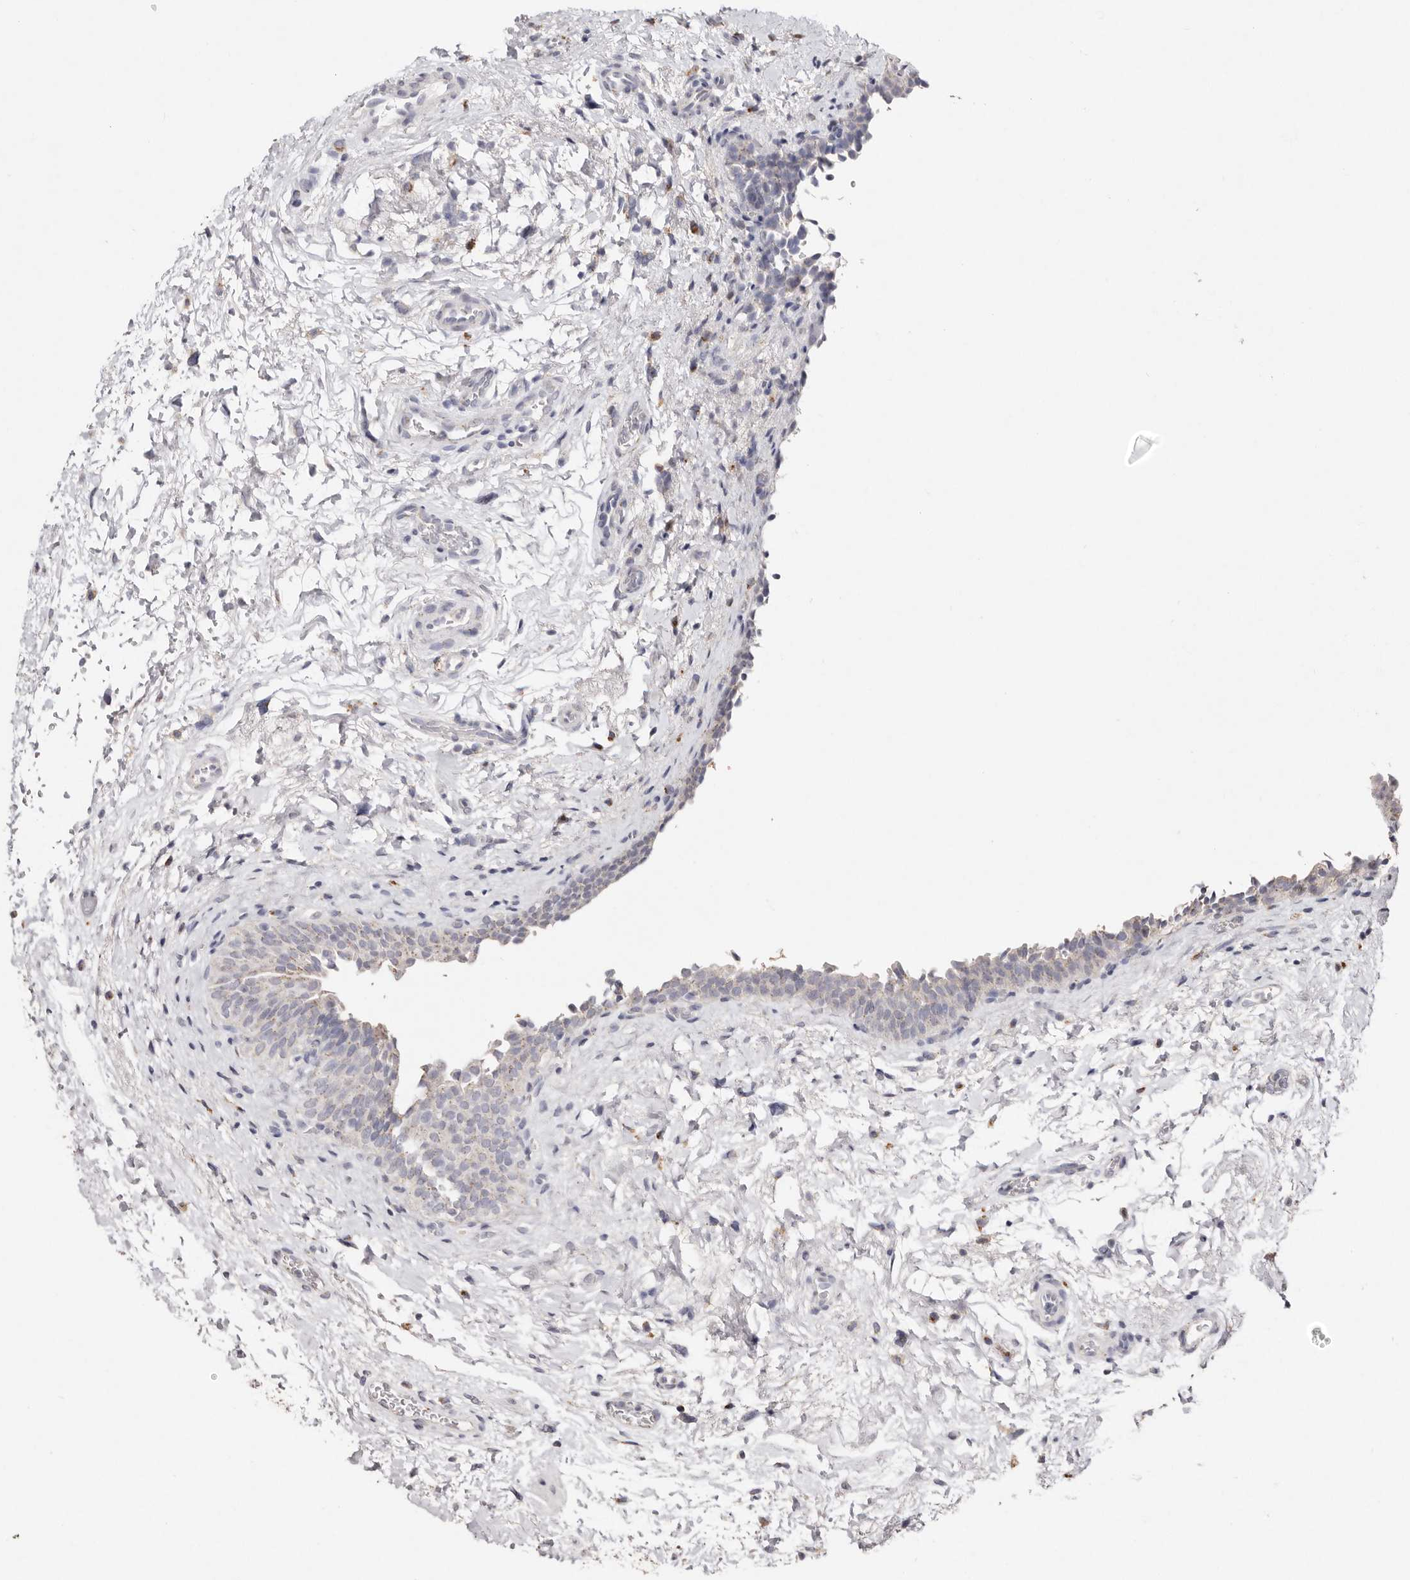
{"staining": {"intensity": "negative", "quantity": "none", "location": "none"}, "tissue": "urinary bladder", "cell_type": "Urothelial cells", "image_type": "normal", "snomed": [{"axis": "morphology", "description": "Normal tissue, NOS"}, {"axis": "topography", "description": "Urinary bladder"}], "caption": "Immunohistochemistry of unremarkable human urinary bladder reveals no positivity in urothelial cells.", "gene": "LGALS7B", "patient": {"sex": "male", "age": 83}}